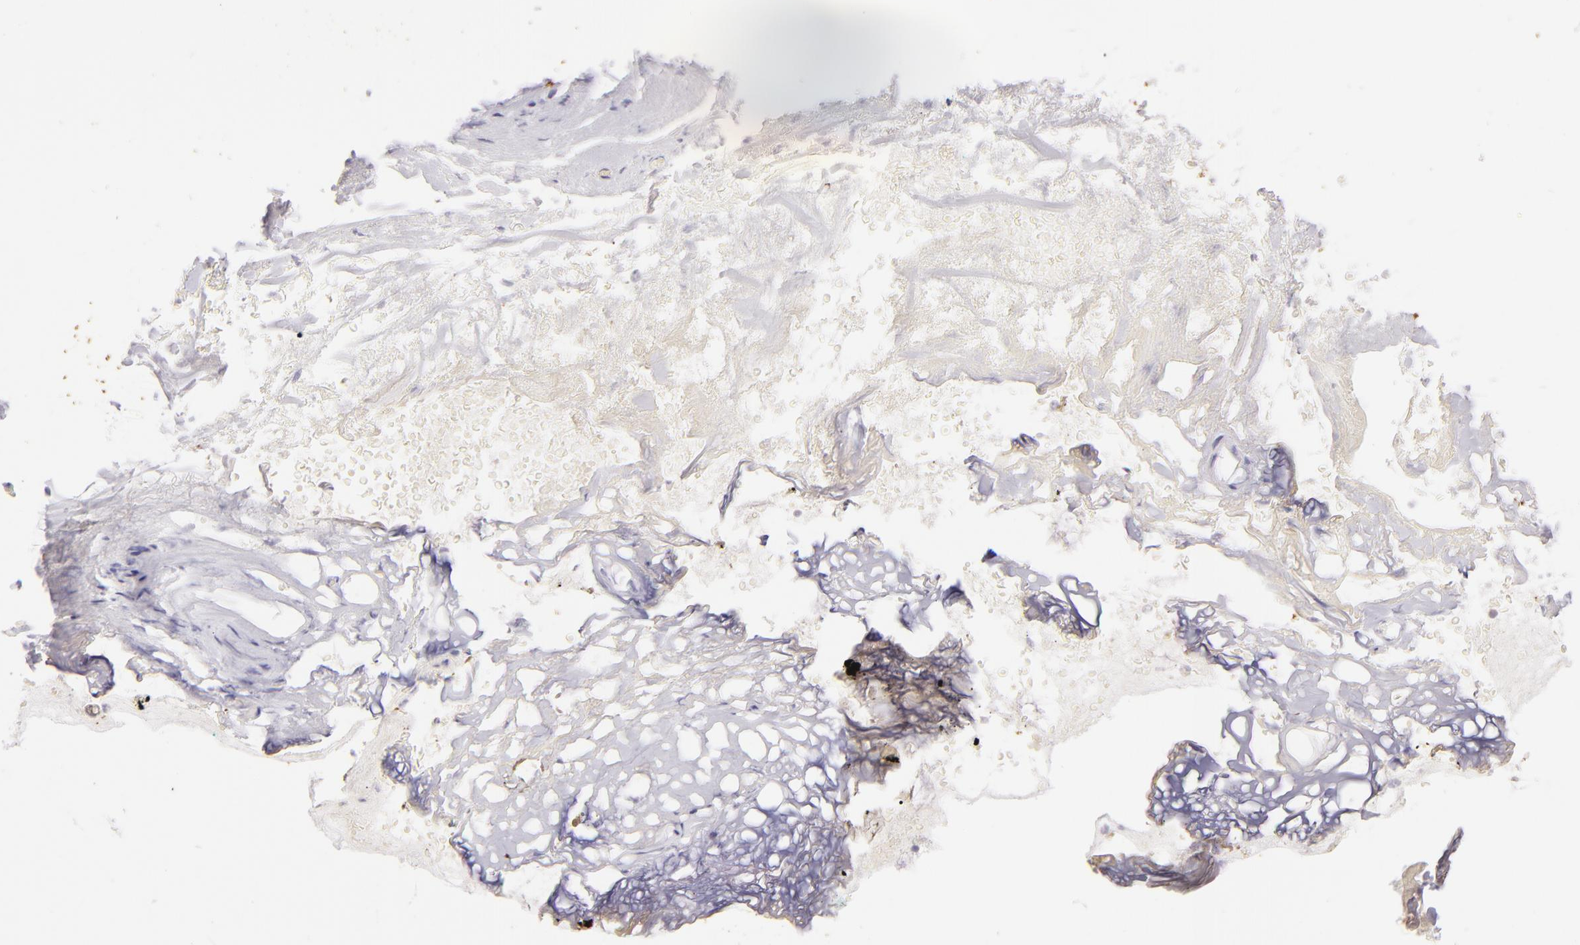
{"staining": {"intensity": "negative", "quantity": "none", "location": "none"}, "tissue": "skin", "cell_type": "Epidermal cells", "image_type": "normal", "snomed": [{"axis": "morphology", "description": "Normal tissue, NOS"}, {"axis": "morphology", "description": "Hemorrhoids"}, {"axis": "morphology", "description": "Inflammation, NOS"}, {"axis": "topography", "description": "Anal"}], "caption": "An IHC photomicrograph of benign skin is shown. There is no staining in epidermal cells of skin. Brightfield microscopy of immunohistochemistry (IHC) stained with DAB (brown) and hematoxylin (blue), captured at high magnification.", "gene": "ZC3H7B", "patient": {"sex": "male", "age": 60}}